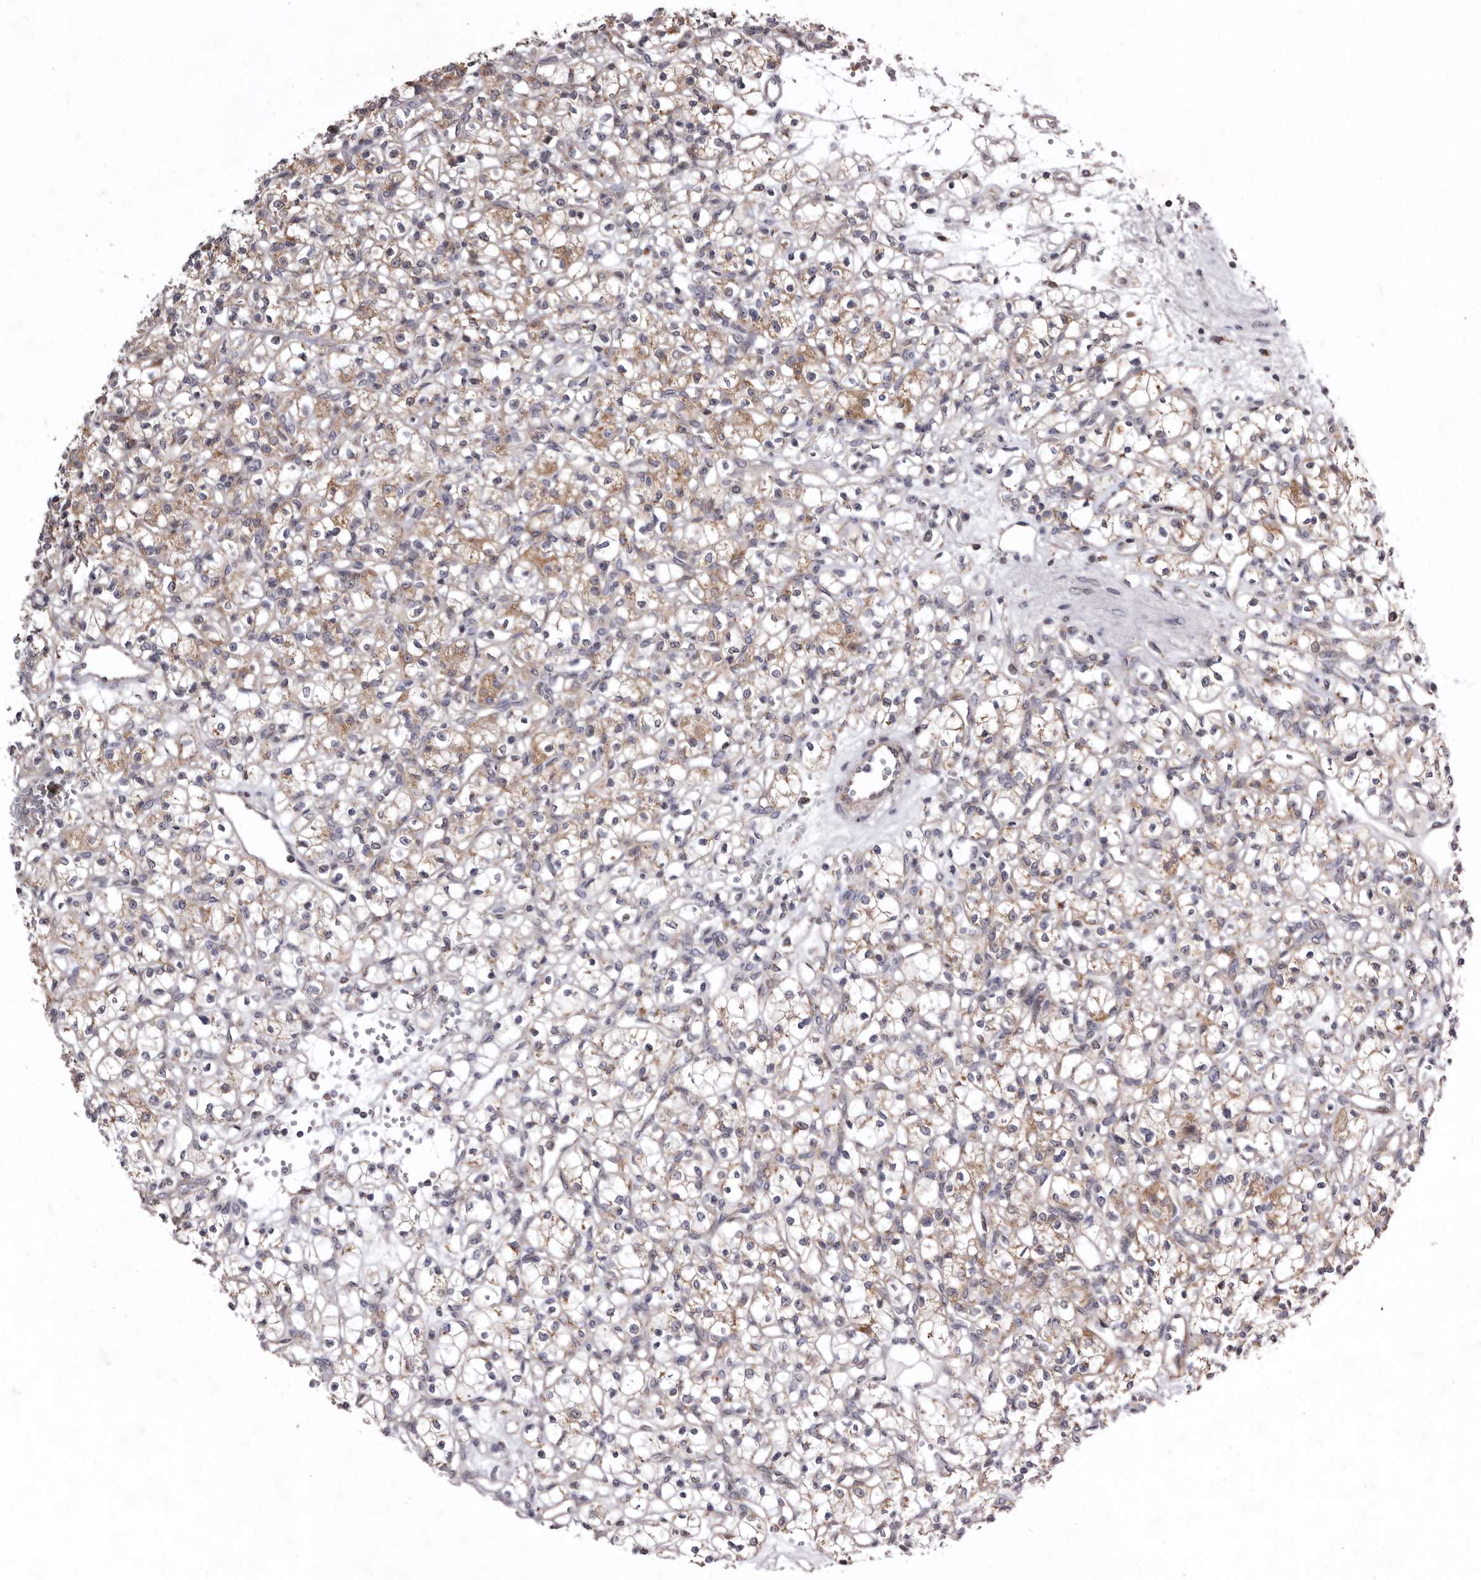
{"staining": {"intensity": "weak", "quantity": "25%-75%", "location": "cytoplasmic/membranous"}, "tissue": "renal cancer", "cell_type": "Tumor cells", "image_type": "cancer", "snomed": [{"axis": "morphology", "description": "Adenocarcinoma, NOS"}, {"axis": "topography", "description": "Kidney"}], "caption": "Brown immunohistochemical staining in human renal adenocarcinoma exhibits weak cytoplasmic/membranous staining in about 25%-75% of tumor cells. (DAB = brown stain, brightfield microscopy at high magnification).", "gene": "SMC4", "patient": {"sex": "female", "age": 59}}